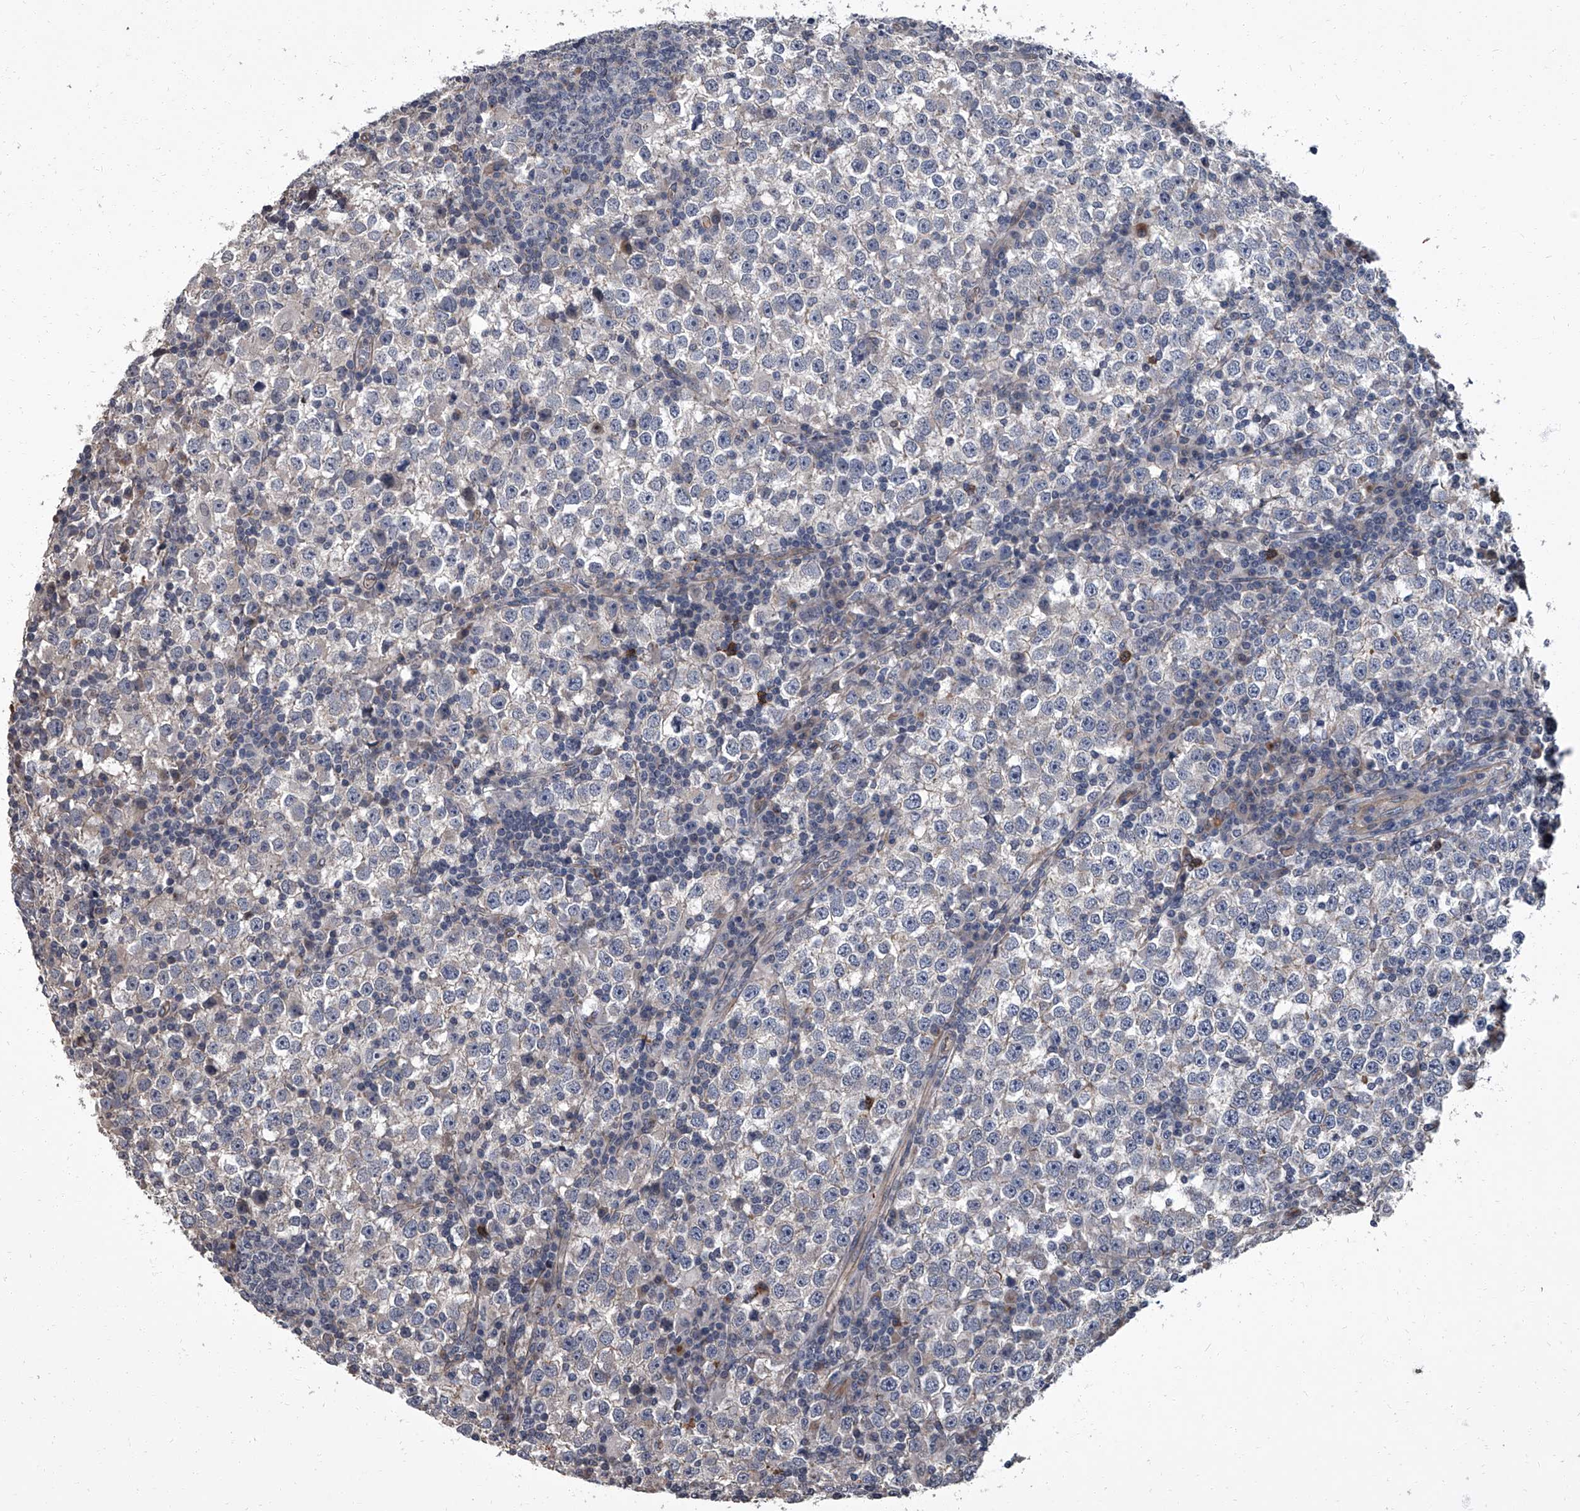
{"staining": {"intensity": "negative", "quantity": "none", "location": "none"}, "tissue": "testis cancer", "cell_type": "Tumor cells", "image_type": "cancer", "snomed": [{"axis": "morphology", "description": "Seminoma, NOS"}, {"axis": "topography", "description": "Testis"}], "caption": "Tumor cells show no significant positivity in seminoma (testis).", "gene": "SIRT4", "patient": {"sex": "male", "age": 65}}